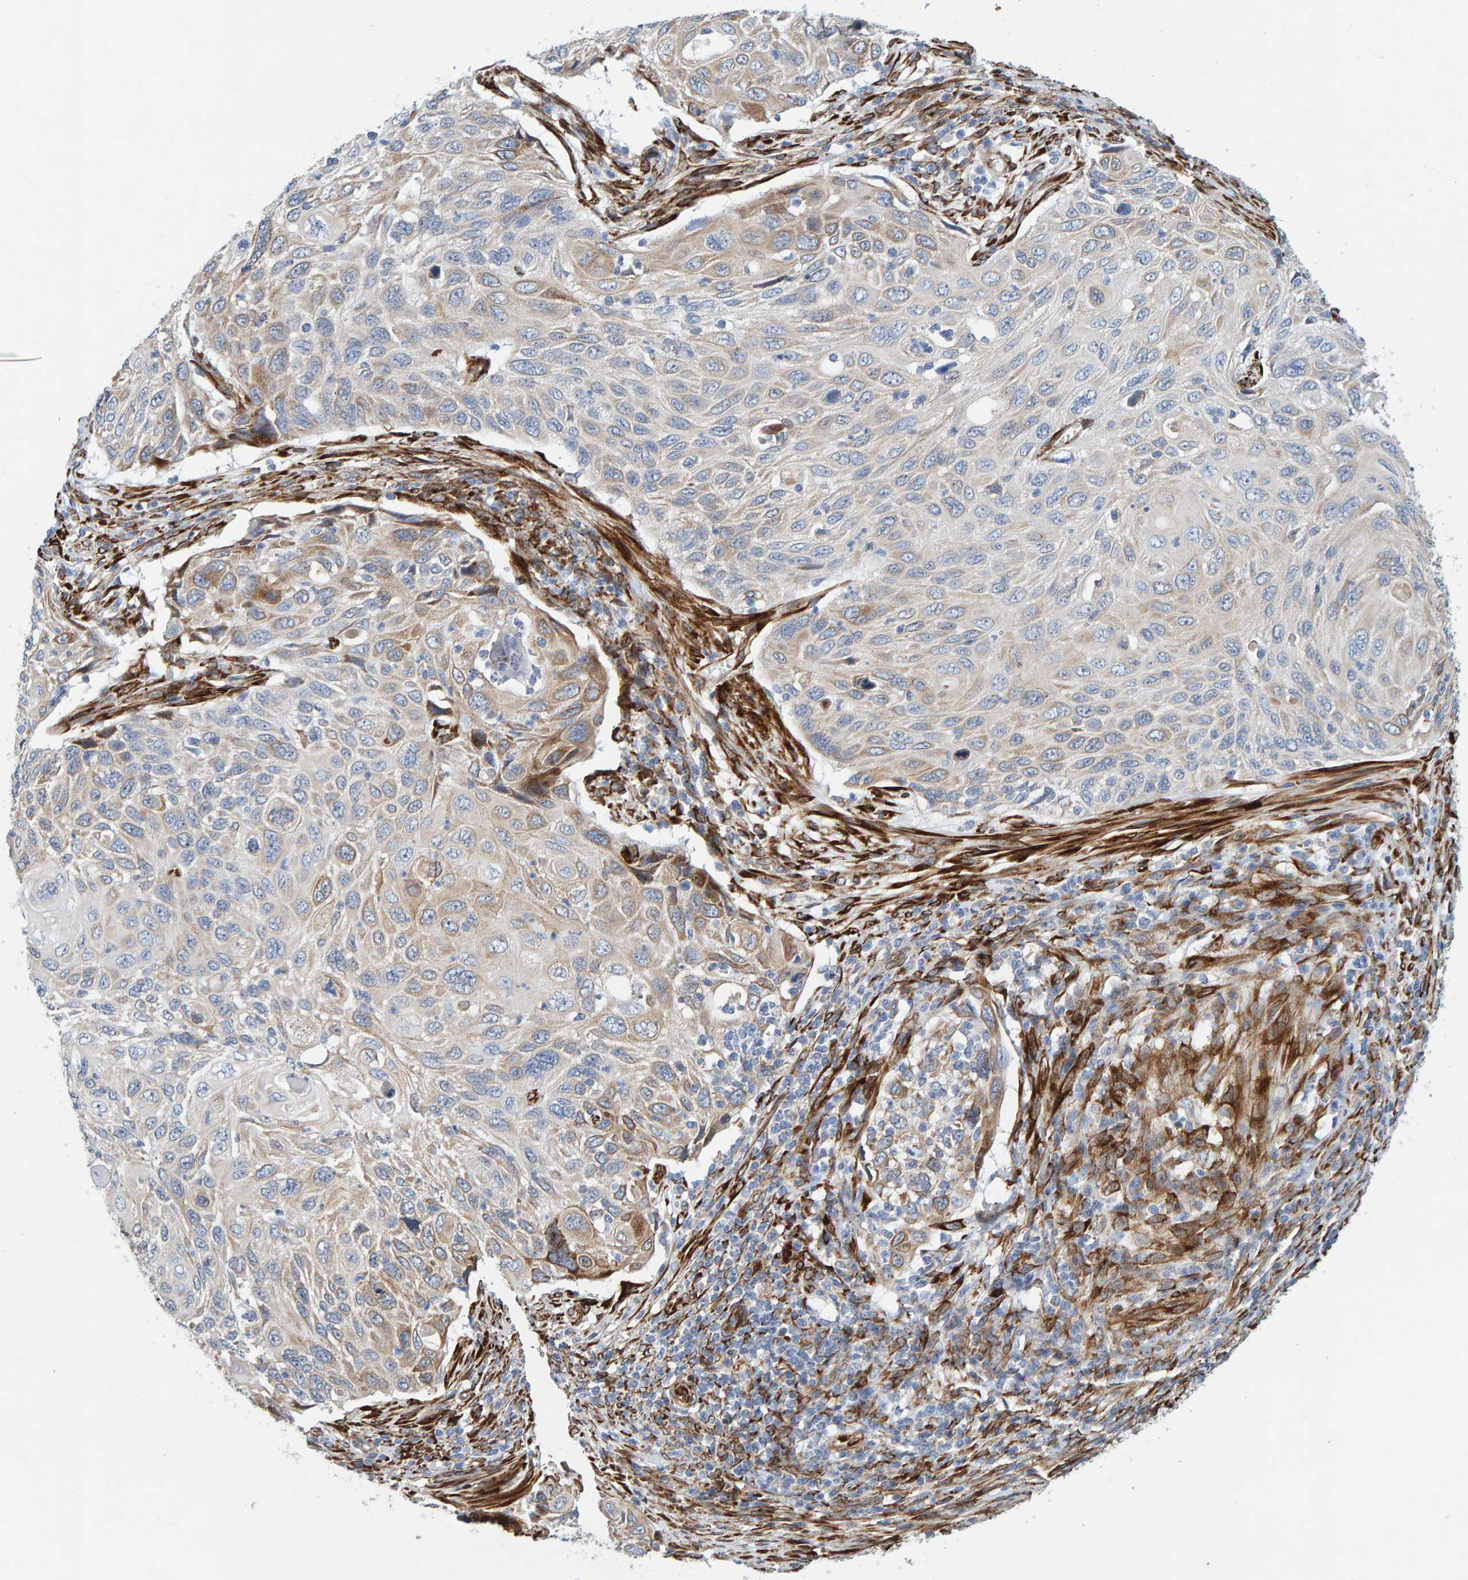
{"staining": {"intensity": "moderate", "quantity": "<25%", "location": "cytoplasmic/membranous"}, "tissue": "cervical cancer", "cell_type": "Tumor cells", "image_type": "cancer", "snomed": [{"axis": "morphology", "description": "Squamous cell carcinoma, NOS"}, {"axis": "topography", "description": "Cervix"}], "caption": "A histopathology image of squamous cell carcinoma (cervical) stained for a protein displays moderate cytoplasmic/membranous brown staining in tumor cells.", "gene": "MMP16", "patient": {"sex": "female", "age": 70}}